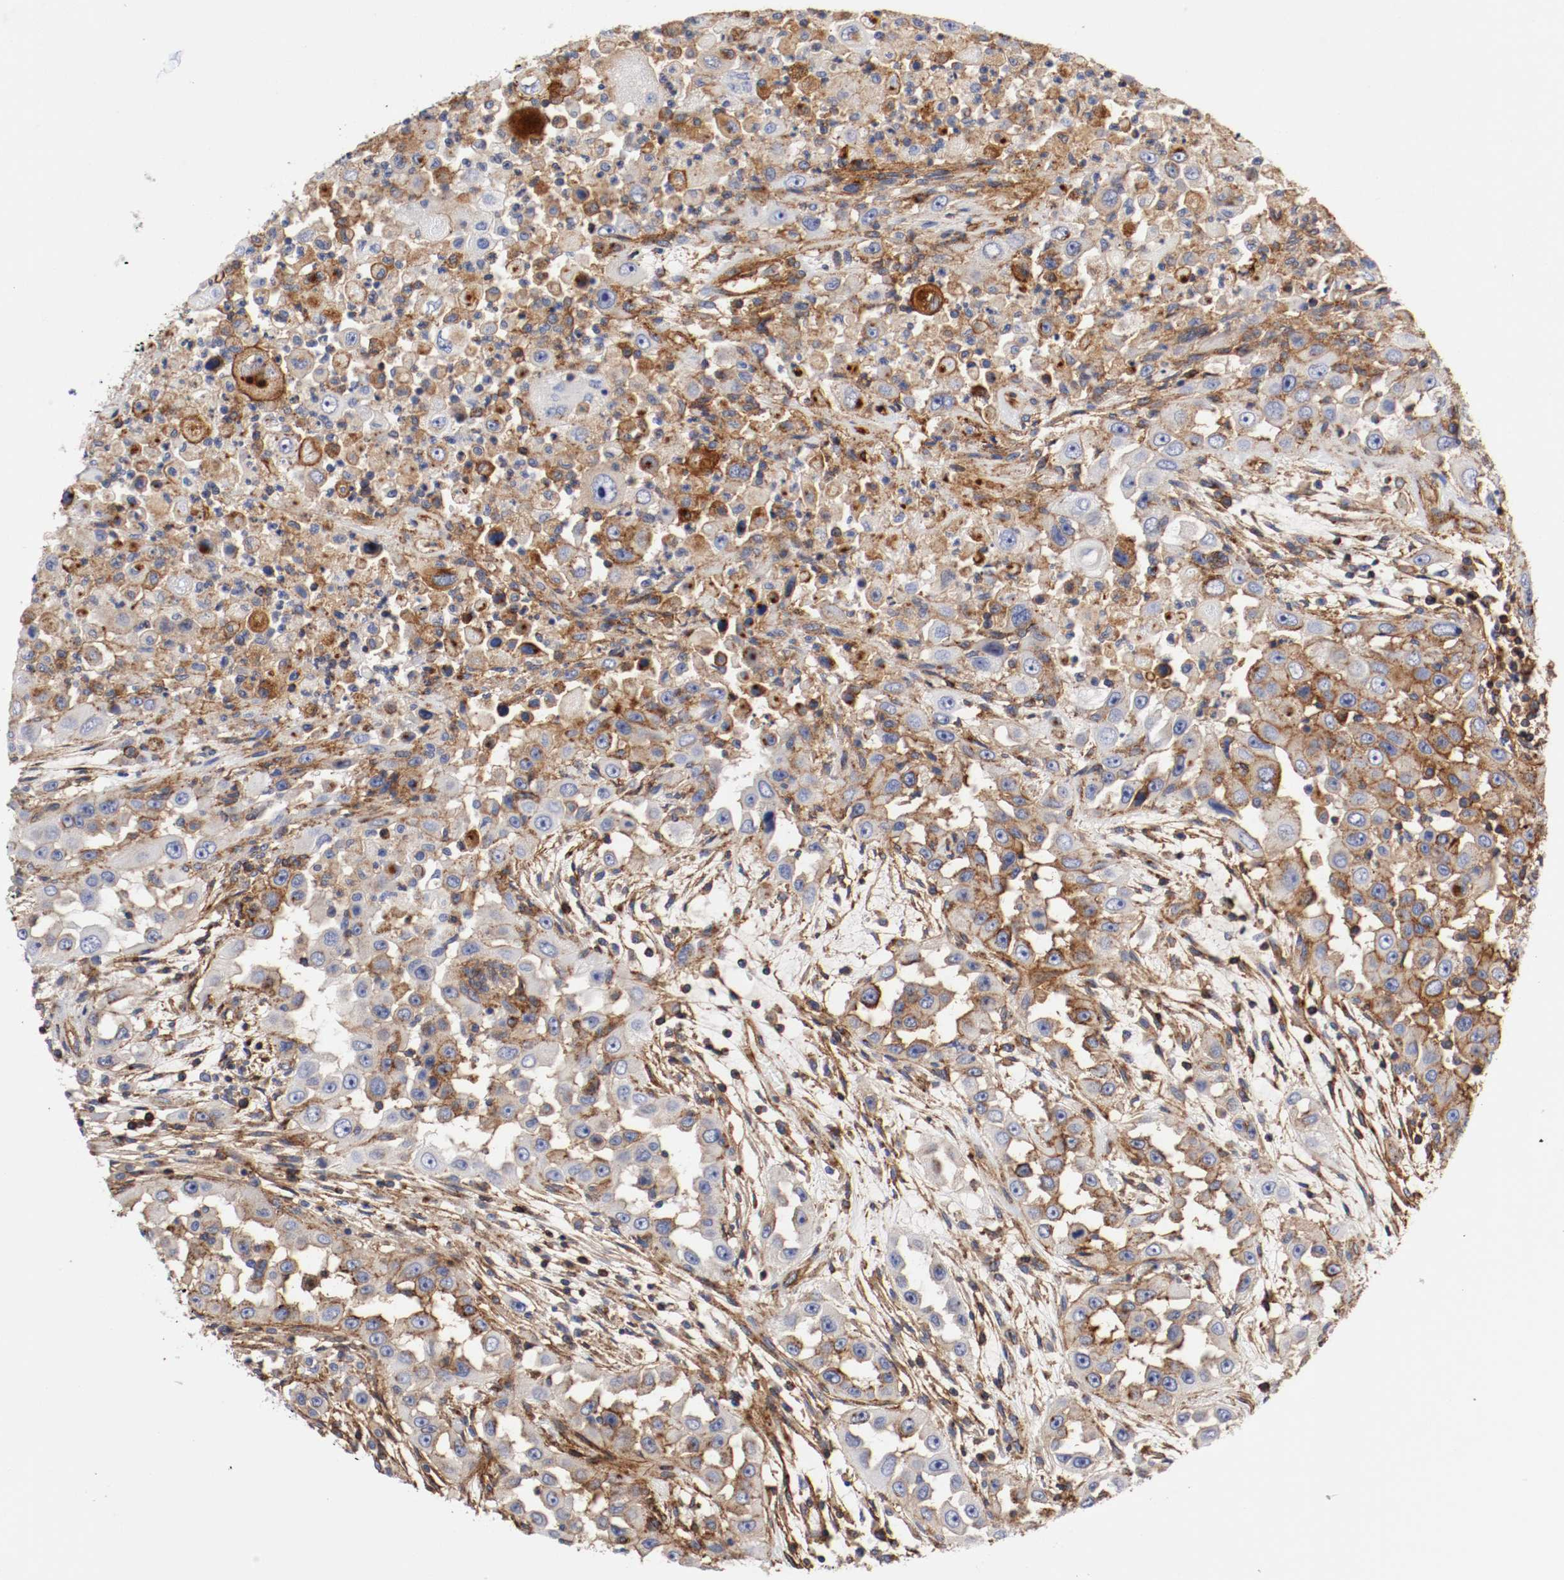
{"staining": {"intensity": "moderate", "quantity": "25%-75%", "location": "cytoplasmic/membranous"}, "tissue": "head and neck cancer", "cell_type": "Tumor cells", "image_type": "cancer", "snomed": [{"axis": "morphology", "description": "Carcinoma, NOS"}, {"axis": "topography", "description": "Head-Neck"}], "caption": "Immunohistochemistry (IHC) histopathology image of neoplastic tissue: head and neck cancer stained using immunohistochemistry demonstrates medium levels of moderate protein expression localized specifically in the cytoplasmic/membranous of tumor cells, appearing as a cytoplasmic/membranous brown color.", "gene": "IFITM1", "patient": {"sex": "male", "age": 87}}